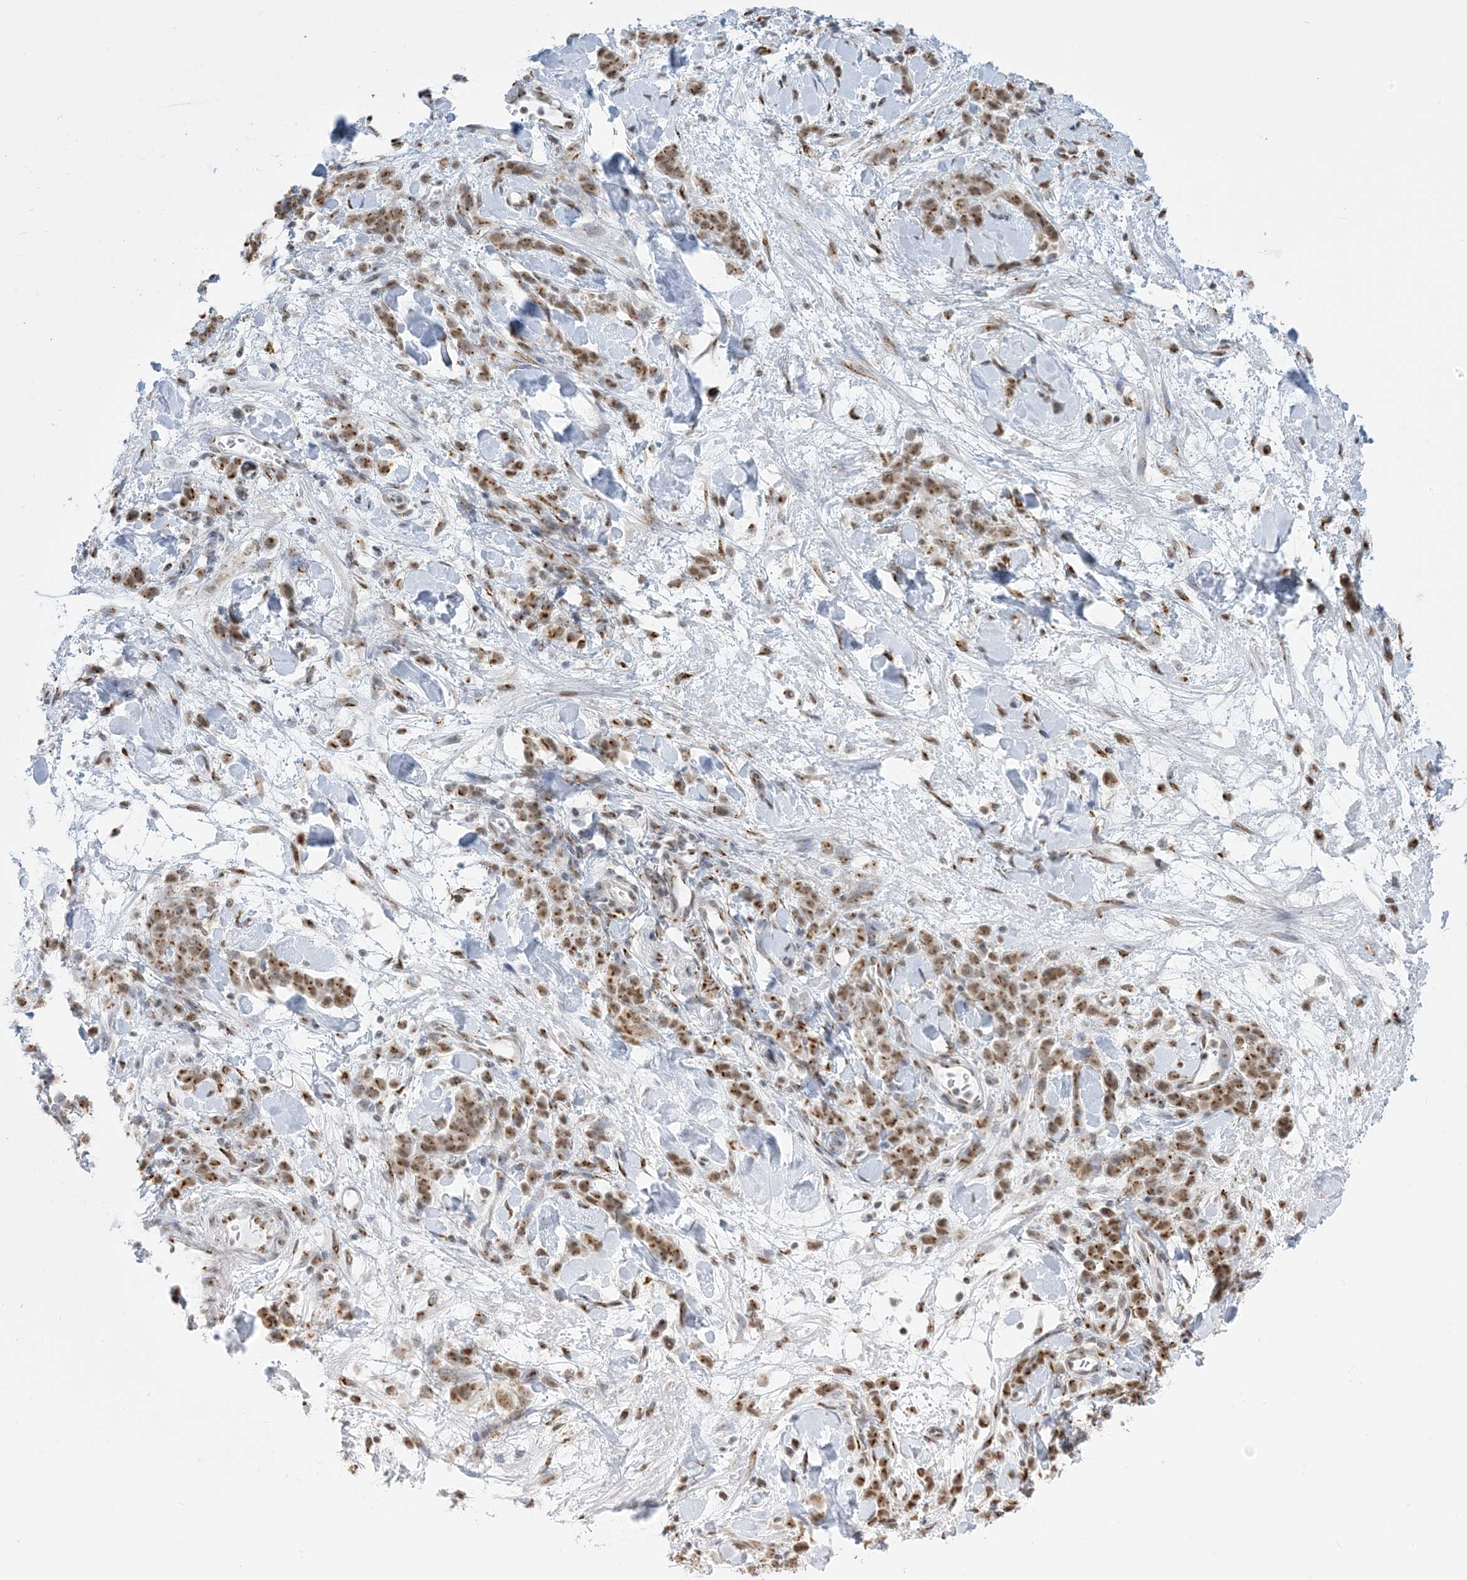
{"staining": {"intensity": "moderate", "quantity": ">75%", "location": "cytoplasmic/membranous,nuclear"}, "tissue": "stomach cancer", "cell_type": "Tumor cells", "image_type": "cancer", "snomed": [{"axis": "morphology", "description": "Normal tissue, NOS"}, {"axis": "morphology", "description": "Adenocarcinoma, NOS"}, {"axis": "topography", "description": "Stomach"}], "caption": "Moderate cytoplasmic/membranous and nuclear positivity is appreciated in approximately >75% of tumor cells in stomach cancer.", "gene": "GPR107", "patient": {"sex": "male", "age": 82}}